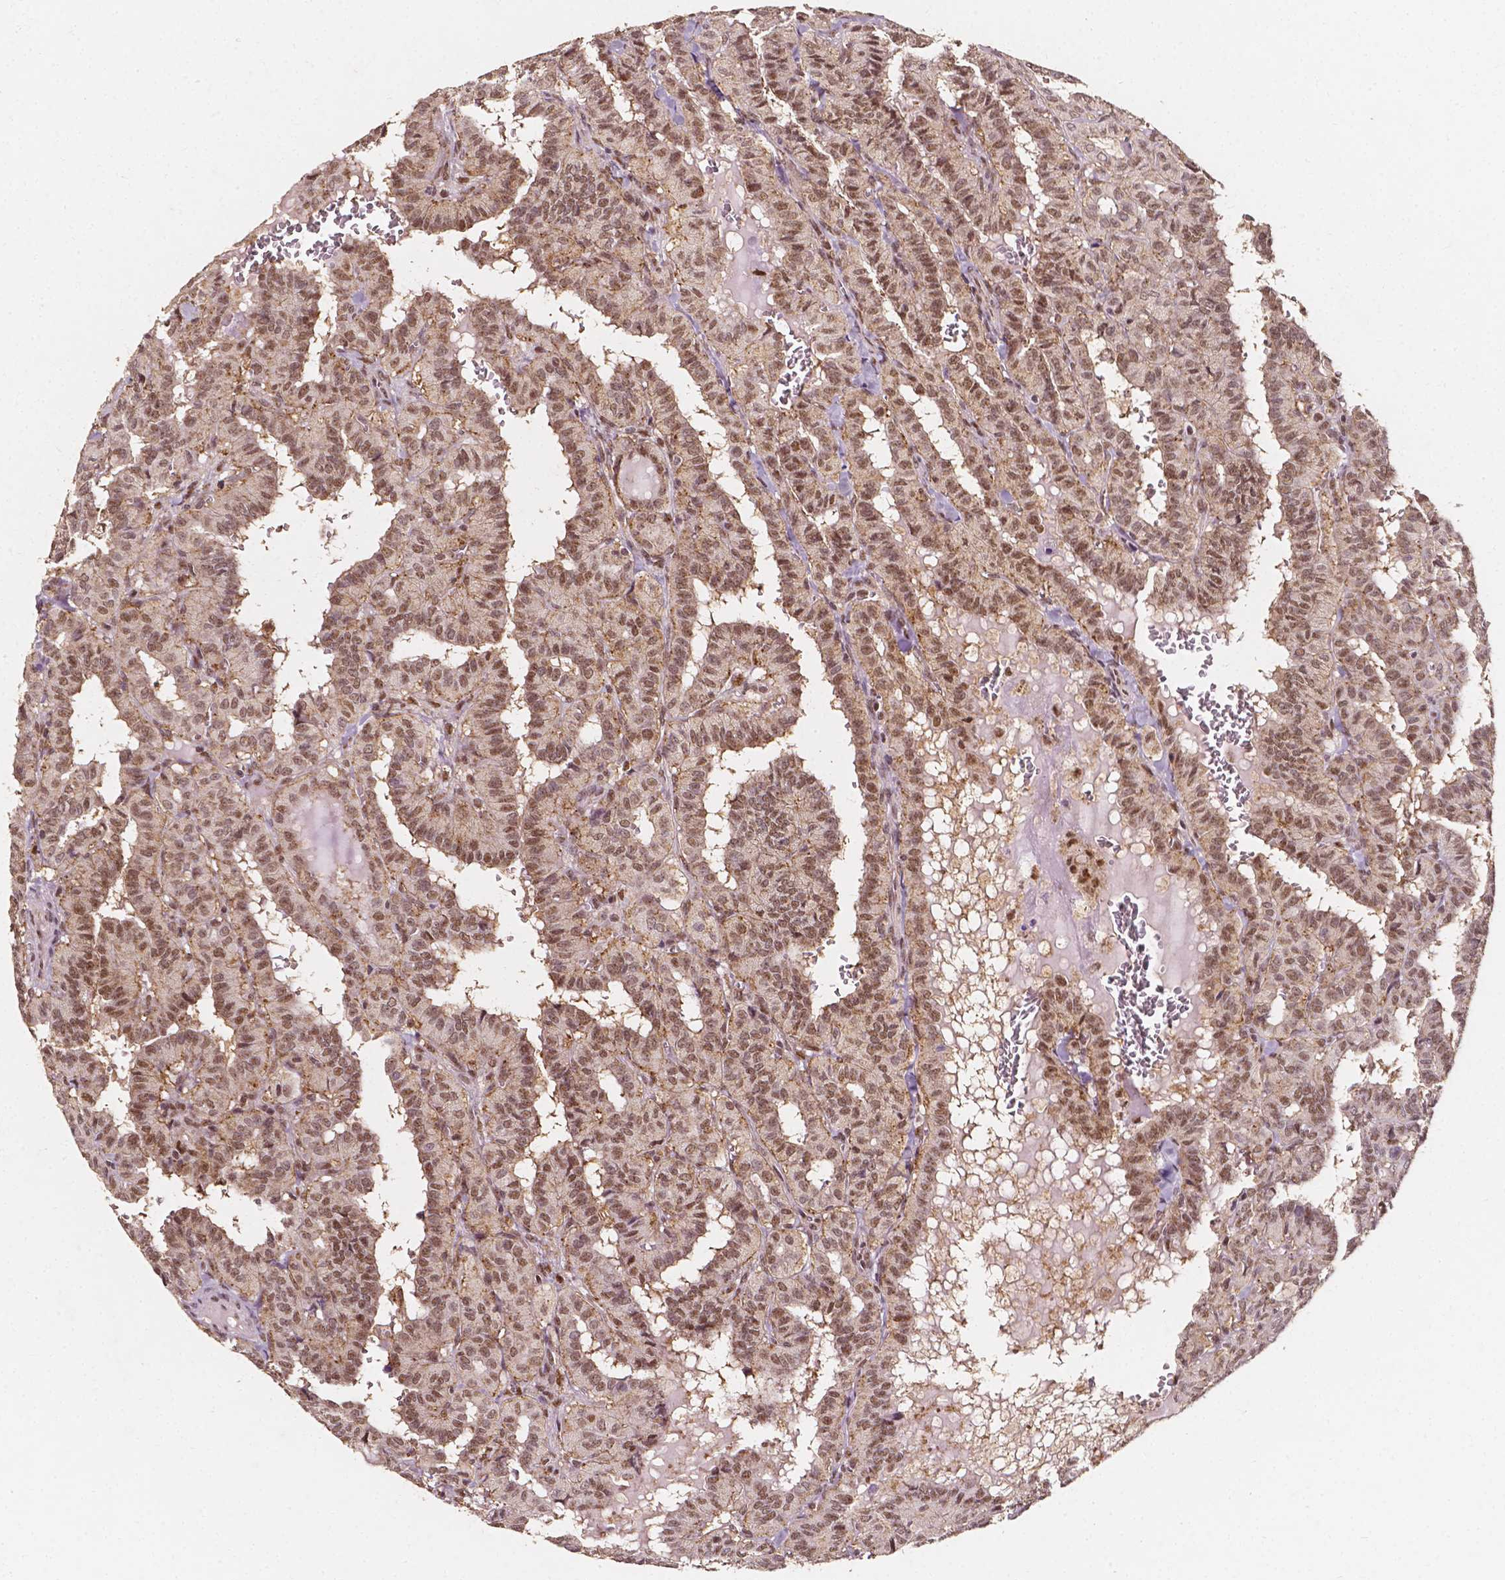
{"staining": {"intensity": "moderate", "quantity": ">75%", "location": "nuclear"}, "tissue": "thyroid cancer", "cell_type": "Tumor cells", "image_type": "cancer", "snomed": [{"axis": "morphology", "description": "Papillary adenocarcinoma, NOS"}, {"axis": "topography", "description": "Thyroid gland"}], "caption": "This image shows thyroid cancer stained with immunohistochemistry to label a protein in brown. The nuclear of tumor cells show moderate positivity for the protein. Nuclei are counter-stained blue.", "gene": "SMN1", "patient": {"sex": "female", "age": 21}}